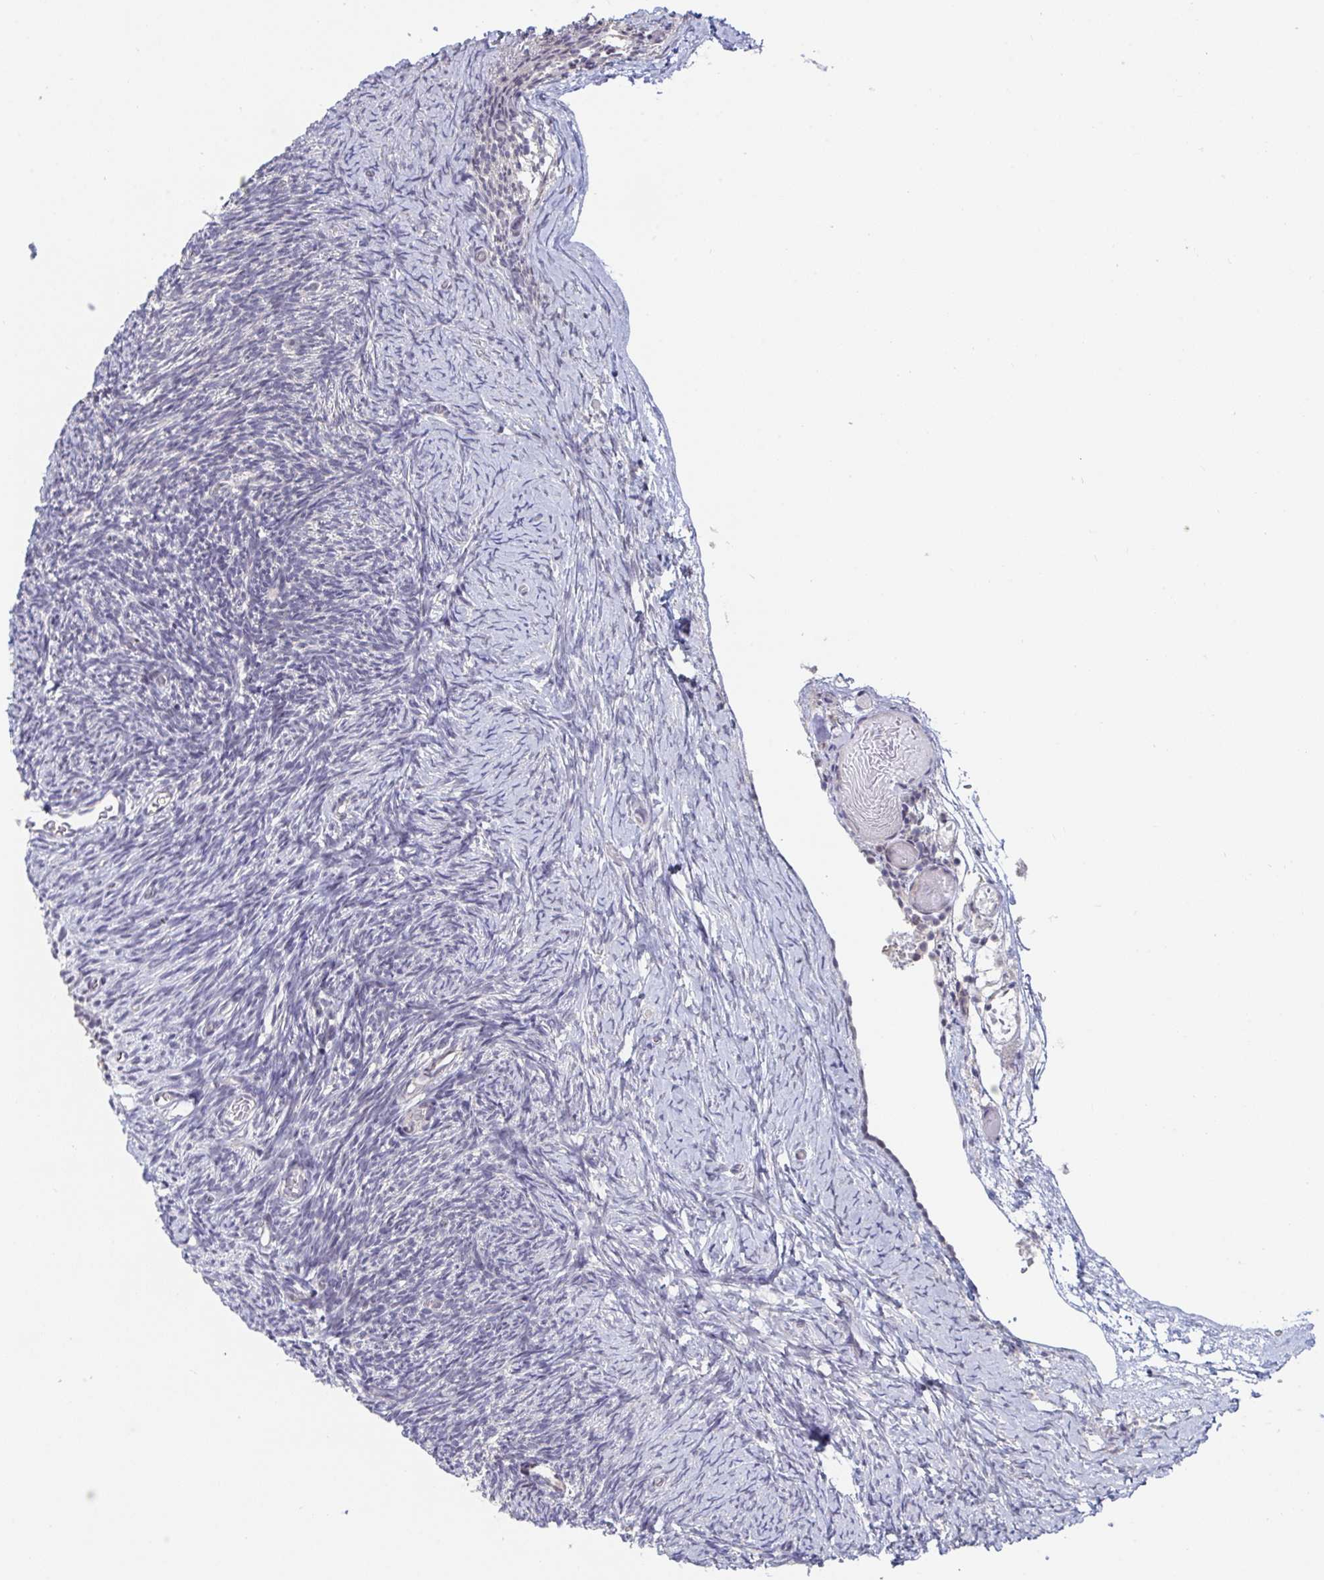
{"staining": {"intensity": "negative", "quantity": "none", "location": "none"}, "tissue": "ovary", "cell_type": "Follicle cells", "image_type": "normal", "snomed": [{"axis": "morphology", "description": "Normal tissue, NOS"}, {"axis": "topography", "description": "Ovary"}], "caption": "Ovary was stained to show a protein in brown. There is no significant staining in follicle cells. (DAB immunohistochemistry visualized using brightfield microscopy, high magnification).", "gene": "FAM156A", "patient": {"sex": "female", "age": 39}}